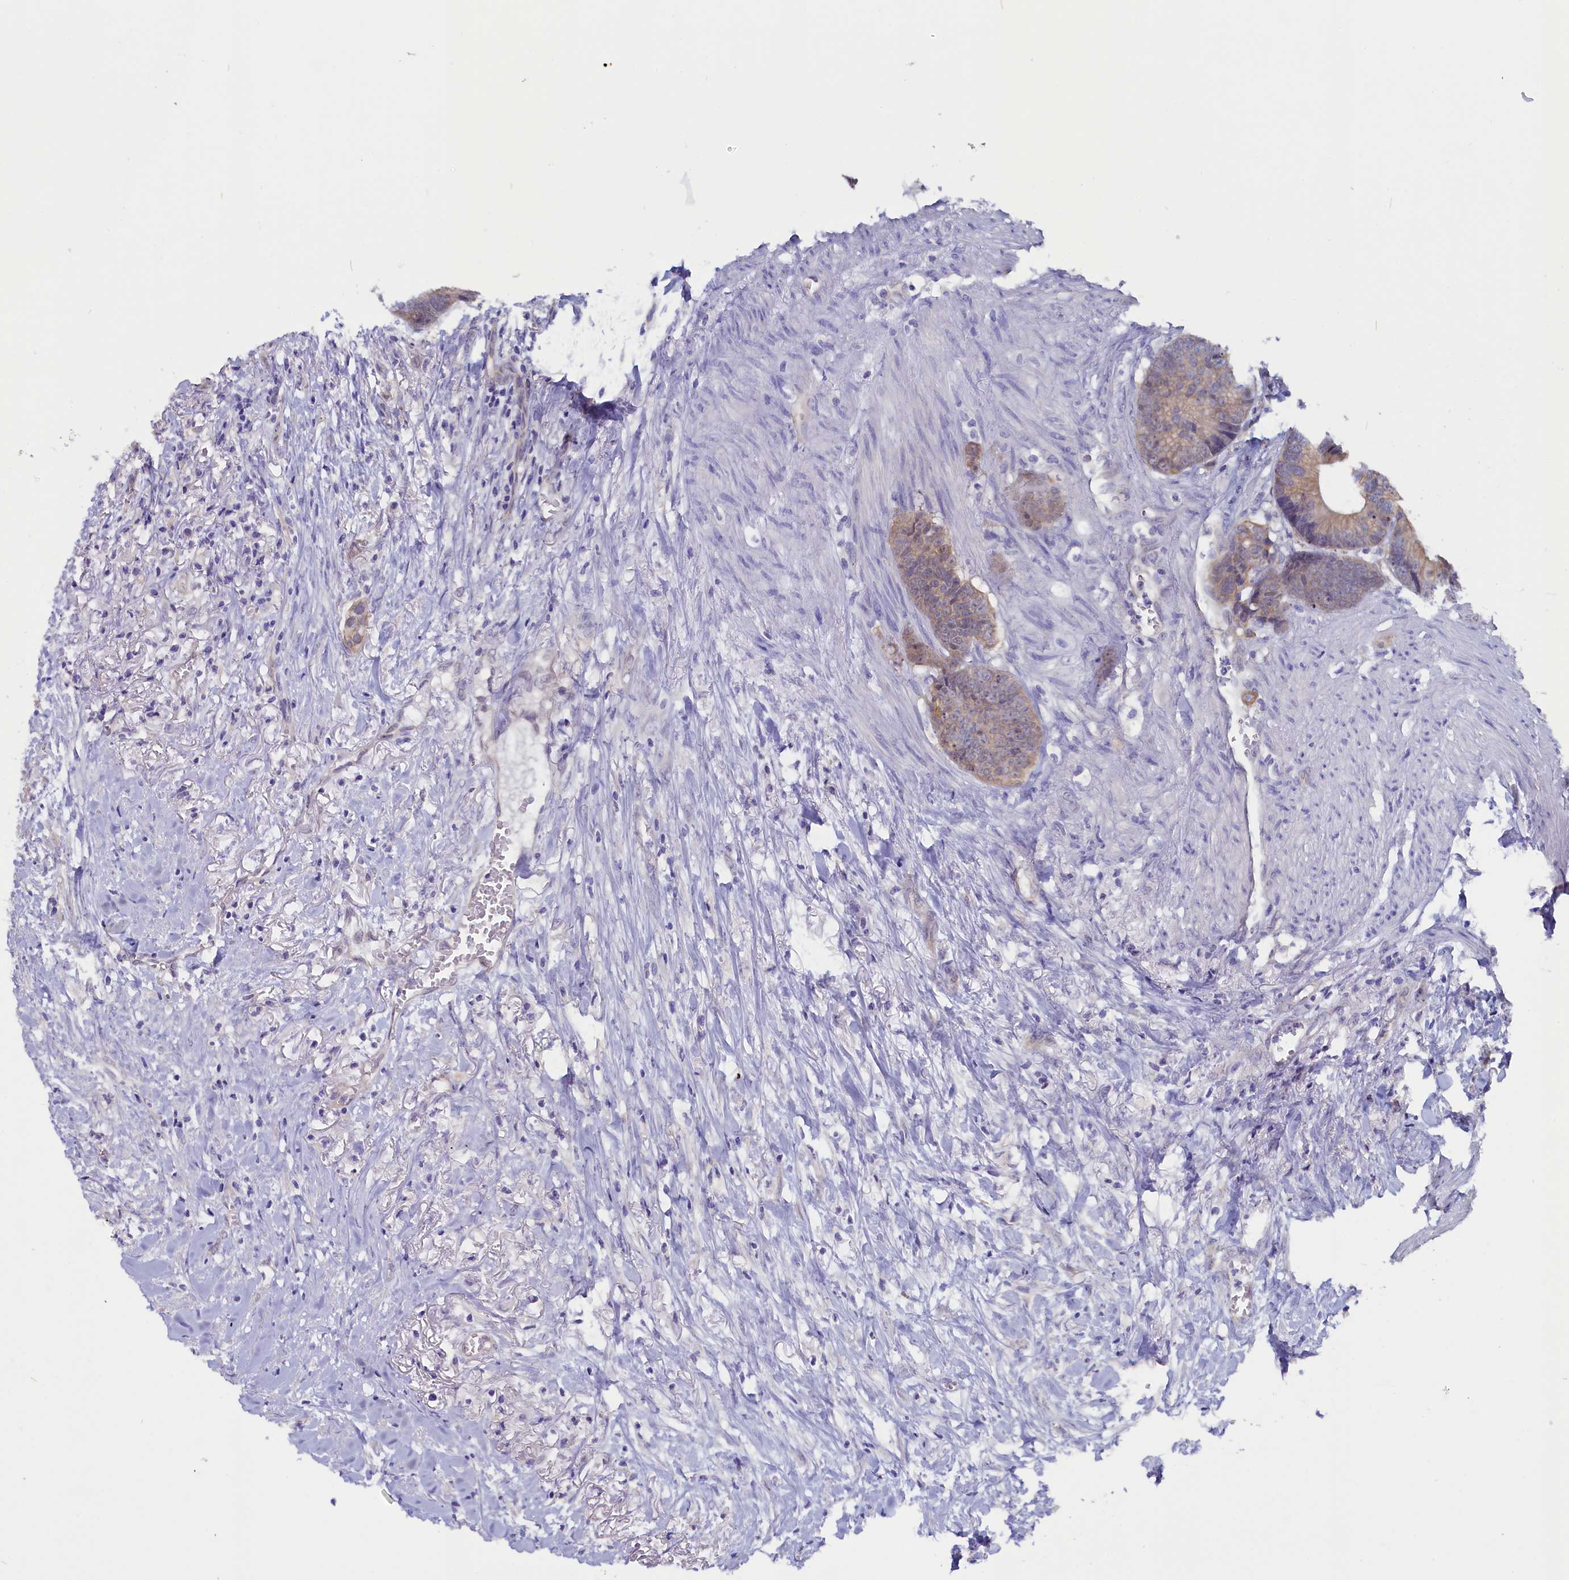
{"staining": {"intensity": "weak", "quantity": "25%-75%", "location": "cytoplasmic/membranous"}, "tissue": "colorectal cancer", "cell_type": "Tumor cells", "image_type": "cancer", "snomed": [{"axis": "morphology", "description": "Adenocarcinoma, NOS"}, {"axis": "topography", "description": "Colon"}], "caption": "About 25%-75% of tumor cells in human colorectal adenocarcinoma exhibit weak cytoplasmic/membranous protein positivity as visualized by brown immunohistochemical staining.", "gene": "CIAPIN1", "patient": {"sex": "female", "age": 57}}